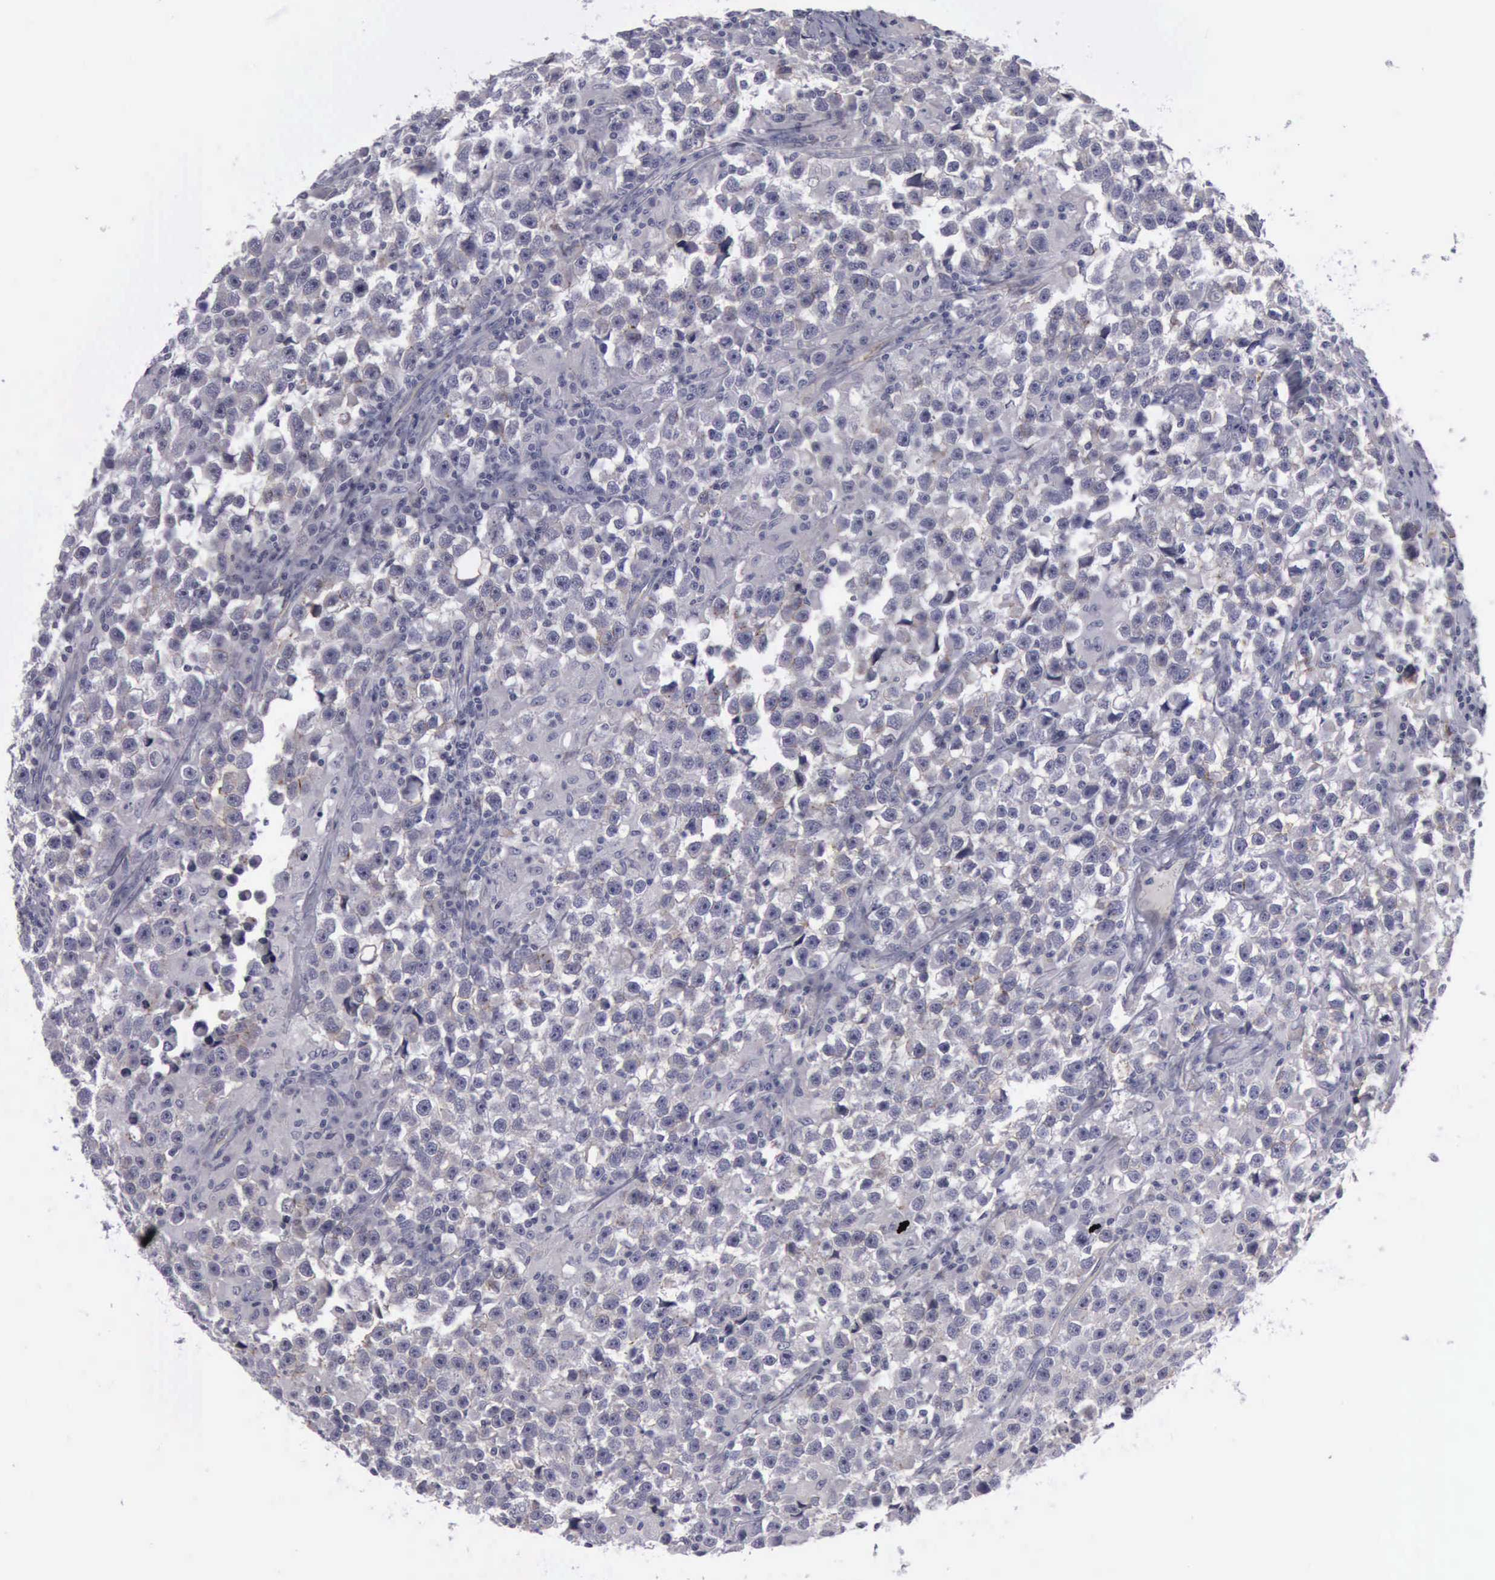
{"staining": {"intensity": "negative", "quantity": "none", "location": "none"}, "tissue": "testis cancer", "cell_type": "Tumor cells", "image_type": "cancer", "snomed": [{"axis": "morphology", "description": "Seminoma, NOS"}, {"axis": "topography", "description": "Testis"}], "caption": "A high-resolution micrograph shows immunohistochemistry staining of seminoma (testis), which reveals no significant staining in tumor cells.", "gene": "CDH2", "patient": {"sex": "male", "age": 33}}